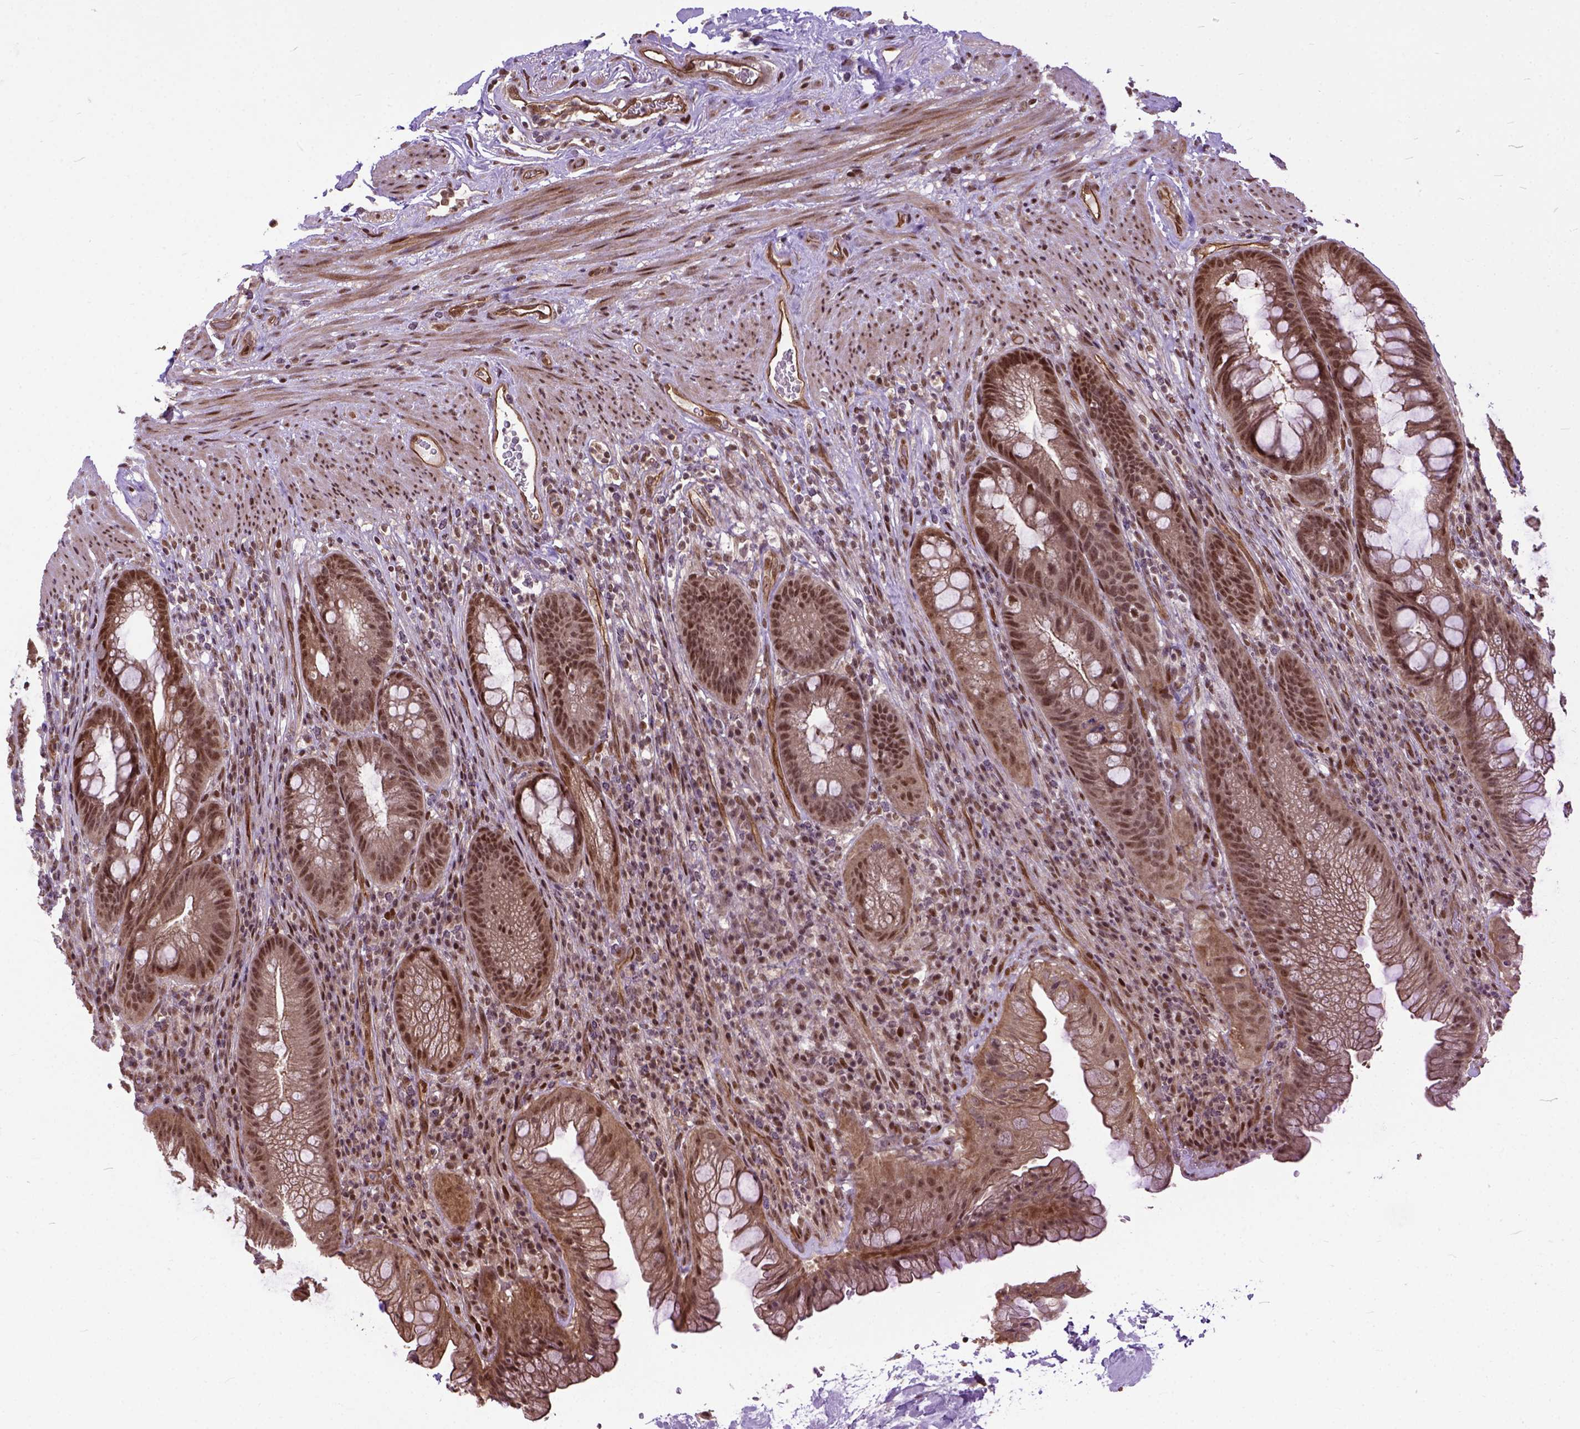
{"staining": {"intensity": "strong", "quantity": ">75%", "location": "nuclear"}, "tissue": "rectum", "cell_type": "Glandular cells", "image_type": "normal", "snomed": [{"axis": "morphology", "description": "Normal tissue, NOS"}, {"axis": "topography", "description": "Smooth muscle"}, {"axis": "topography", "description": "Rectum"}], "caption": "Rectum stained with a brown dye displays strong nuclear positive expression in approximately >75% of glandular cells.", "gene": "ZNF630", "patient": {"sex": "male", "age": 53}}